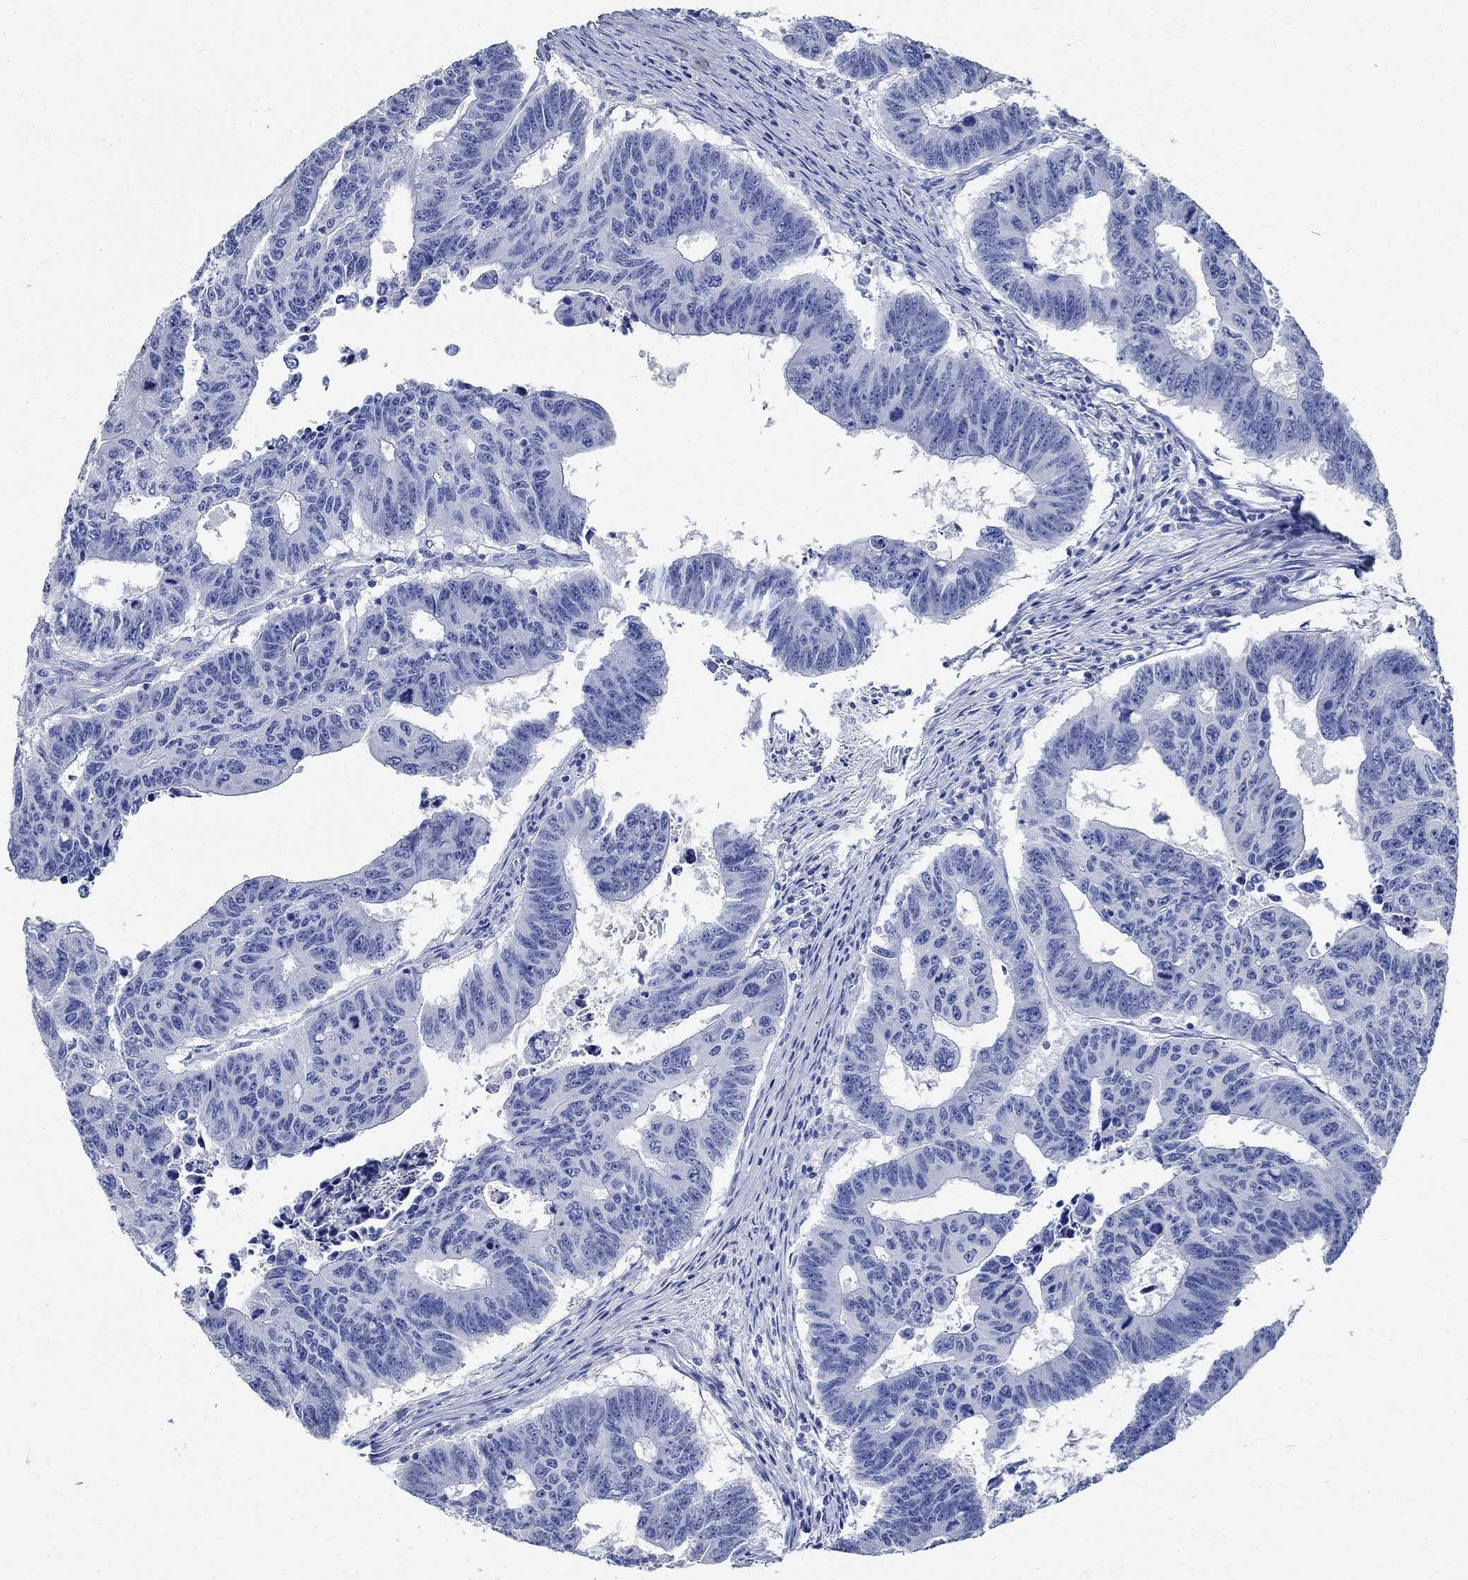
{"staining": {"intensity": "negative", "quantity": "none", "location": "none"}, "tissue": "colorectal cancer", "cell_type": "Tumor cells", "image_type": "cancer", "snomed": [{"axis": "morphology", "description": "Adenocarcinoma, NOS"}, {"axis": "topography", "description": "Appendix"}, {"axis": "topography", "description": "Colon"}, {"axis": "topography", "description": "Cecum"}, {"axis": "topography", "description": "Colon asc"}], "caption": "High magnification brightfield microscopy of colorectal cancer stained with DAB (3,3'-diaminobenzidine) (brown) and counterstained with hematoxylin (blue): tumor cells show no significant positivity.", "gene": "TMEM221", "patient": {"sex": "female", "age": 85}}